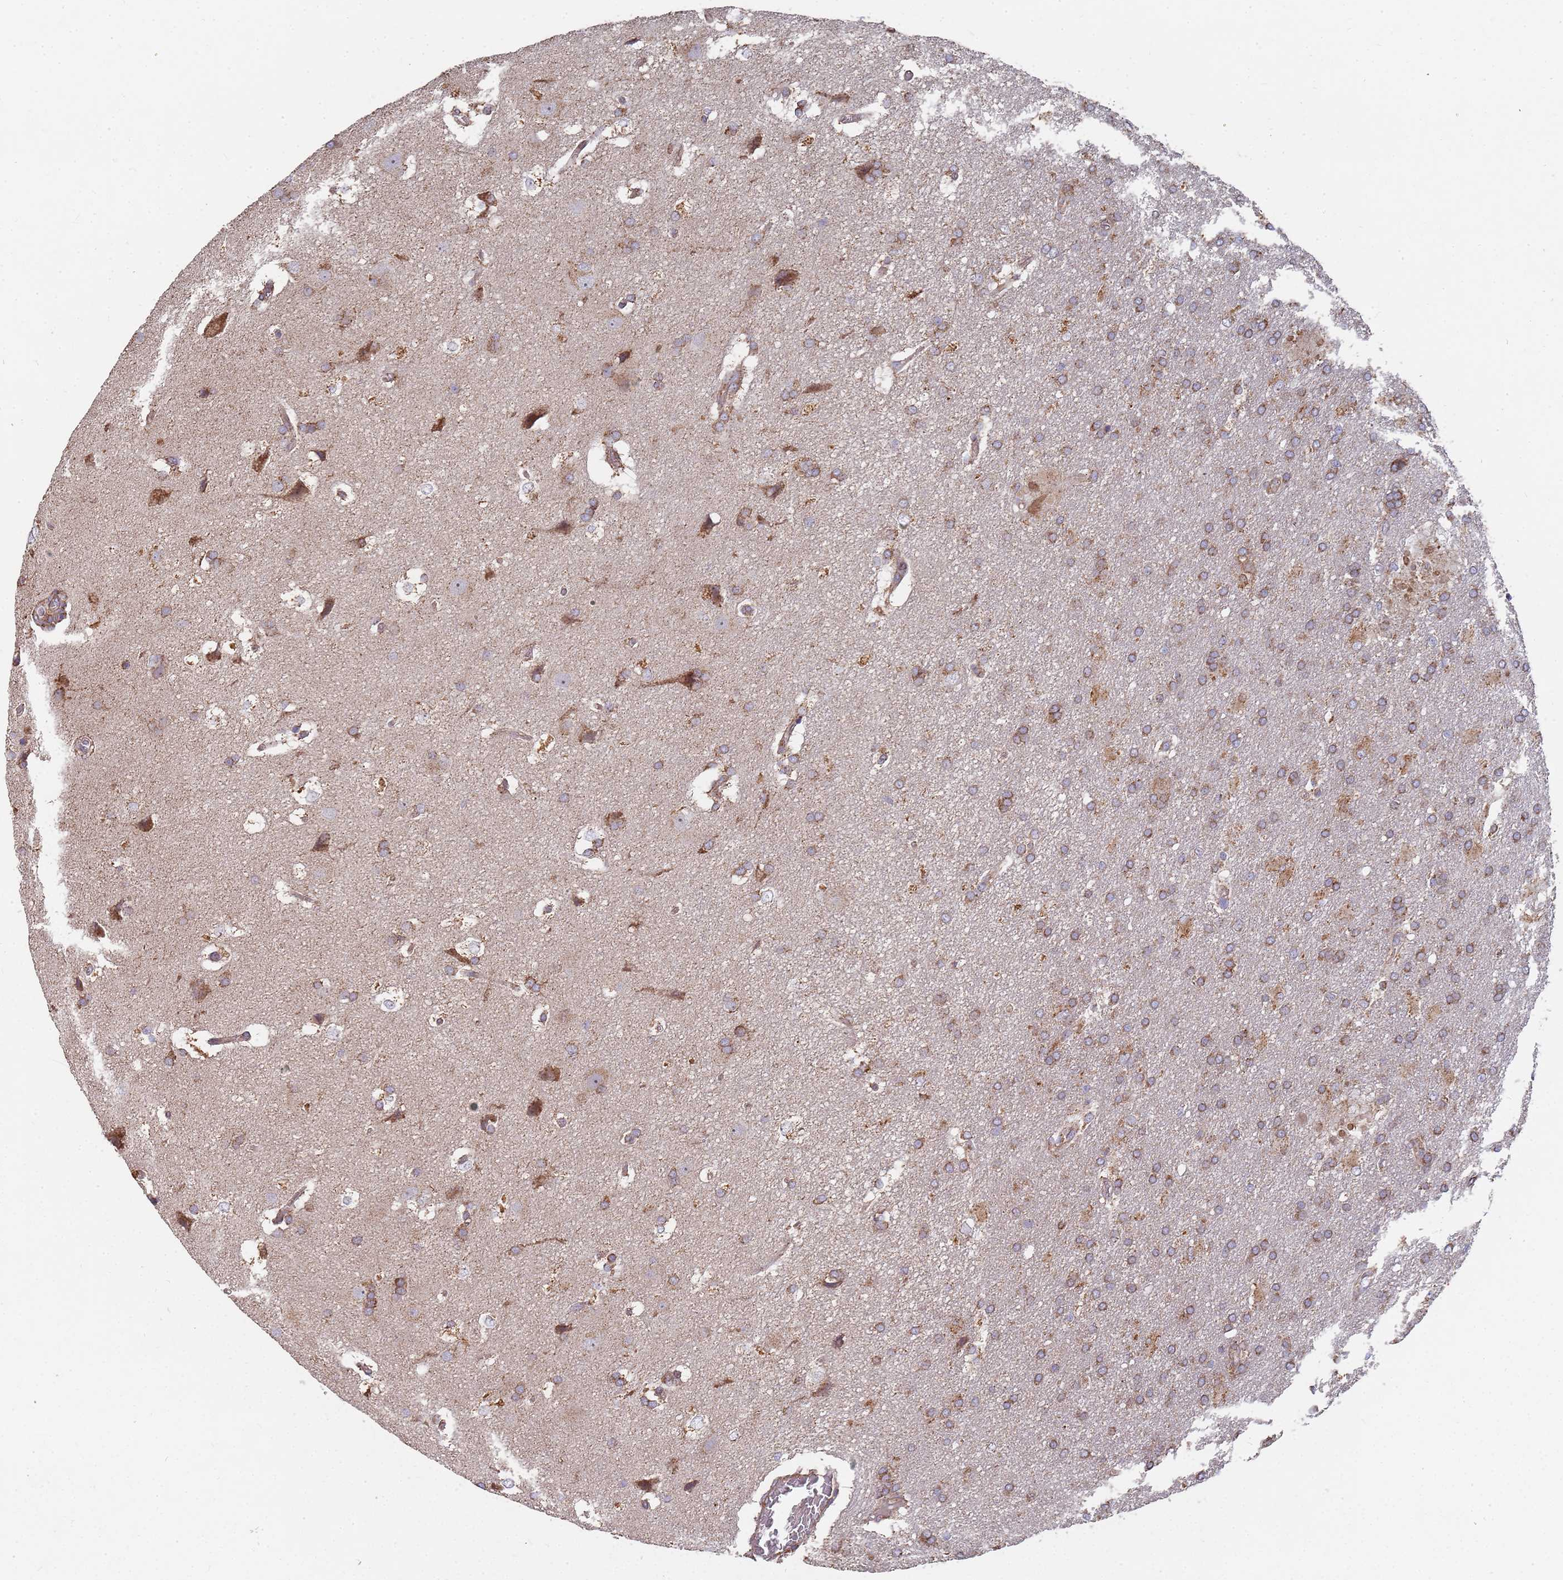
{"staining": {"intensity": "moderate", "quantity": ">75%", "location": "cytoplasmic/membranous"}, "tissue": "glioma", "cell_type": "Tumor cells", "image_type": "cancer", "snomed": [{"axis": "morphology", "description": "Glioma, malignant, Low grade"}, {"axis": "topography", "description": "Brain"}], "caption": "A micrograph of glioma stained for a protein reveals moderate cytoplasmic/membranous brown staining in tumor cells.", "gene": "WDFY3", "patient": {"sex": "male", "age": 66}}